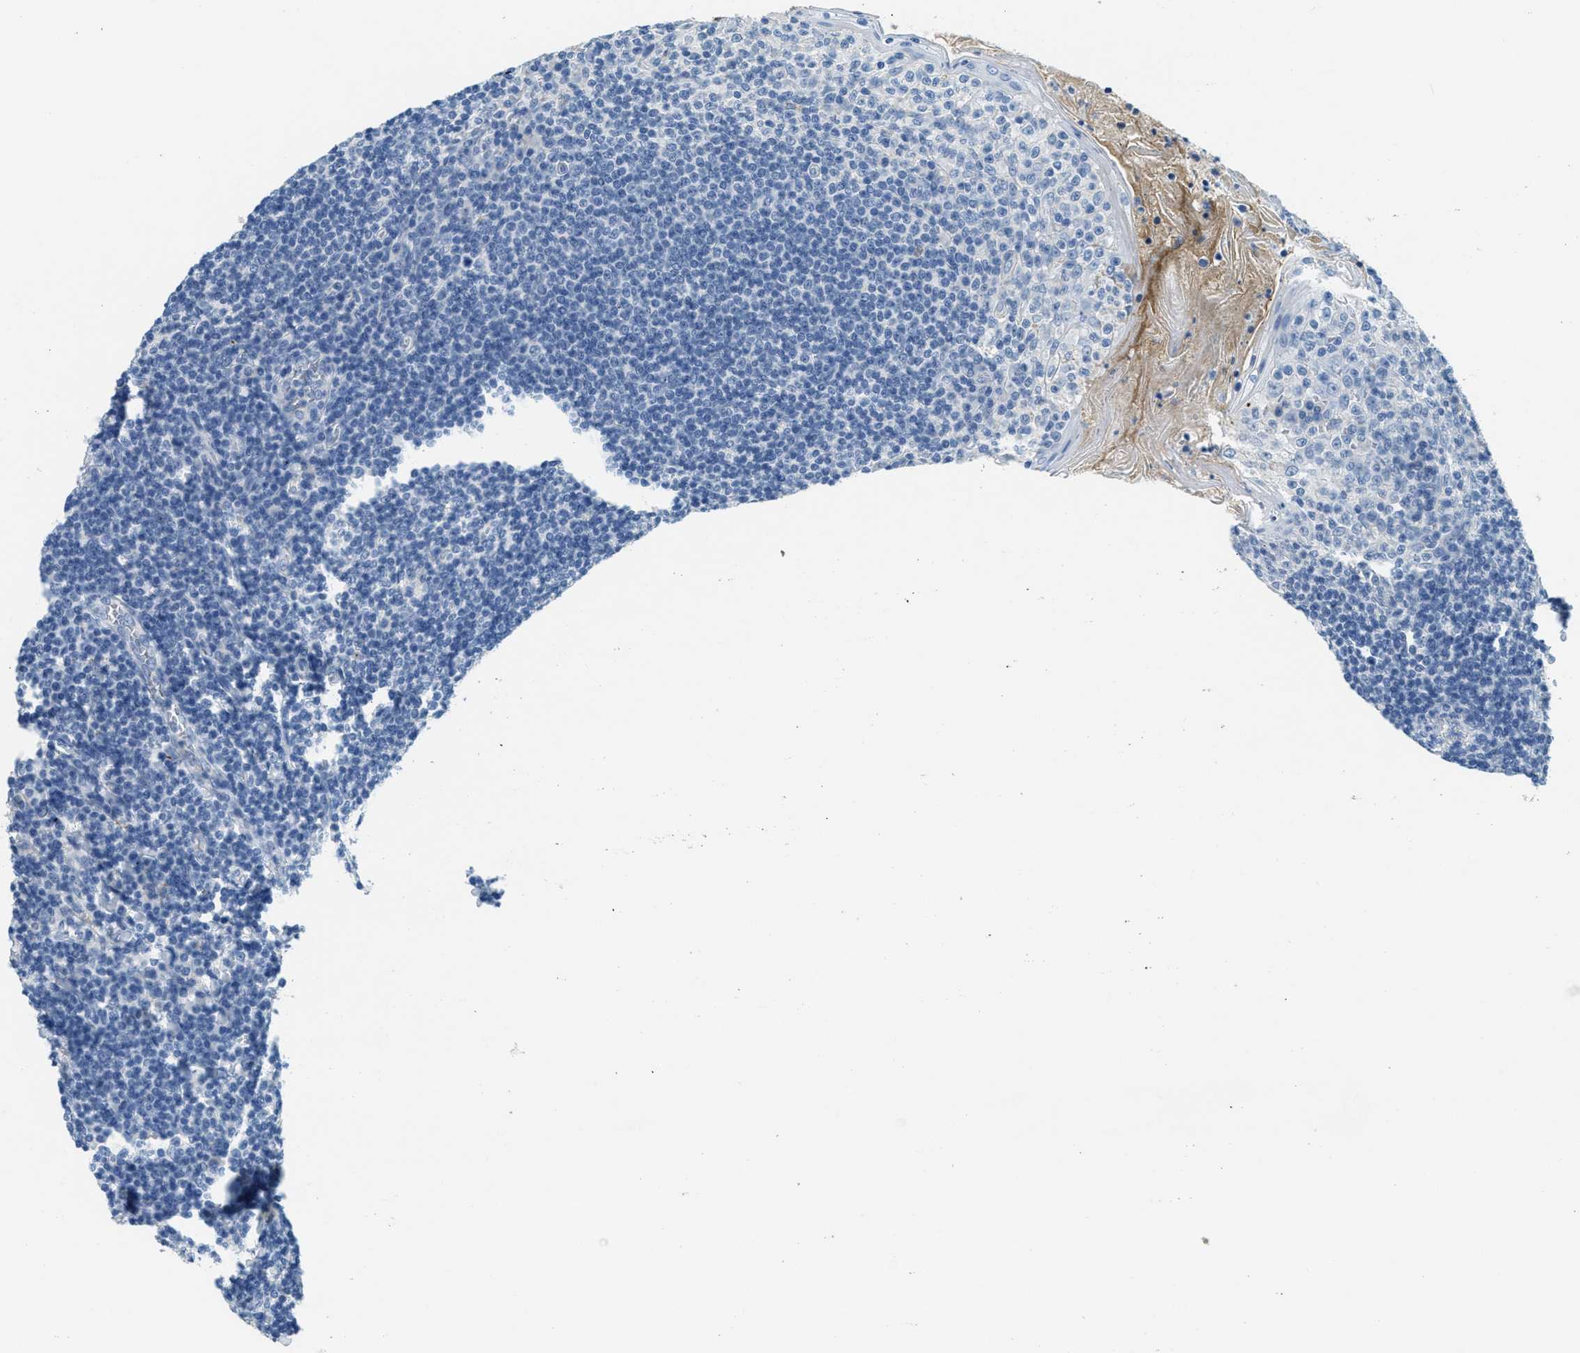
{"staining": {"intensity": "negative", "quantity": "none", "location": "none"}, "tissue": "tonsil", "cell_type": "Germinal center cells", "image_type": "normal", "snomed": [{"axis": "morphology", "description": "Normal tissue, NOS"}, {"axis": "topography", "description": "Tonsil"}], "caption": "Immunohistochemical staining of normal tonsil displays no significant expression in germinal center cells. Nuclei are stained in blue.", "gene": "A2M", "patient": {"sex": "male", "age": 31}}